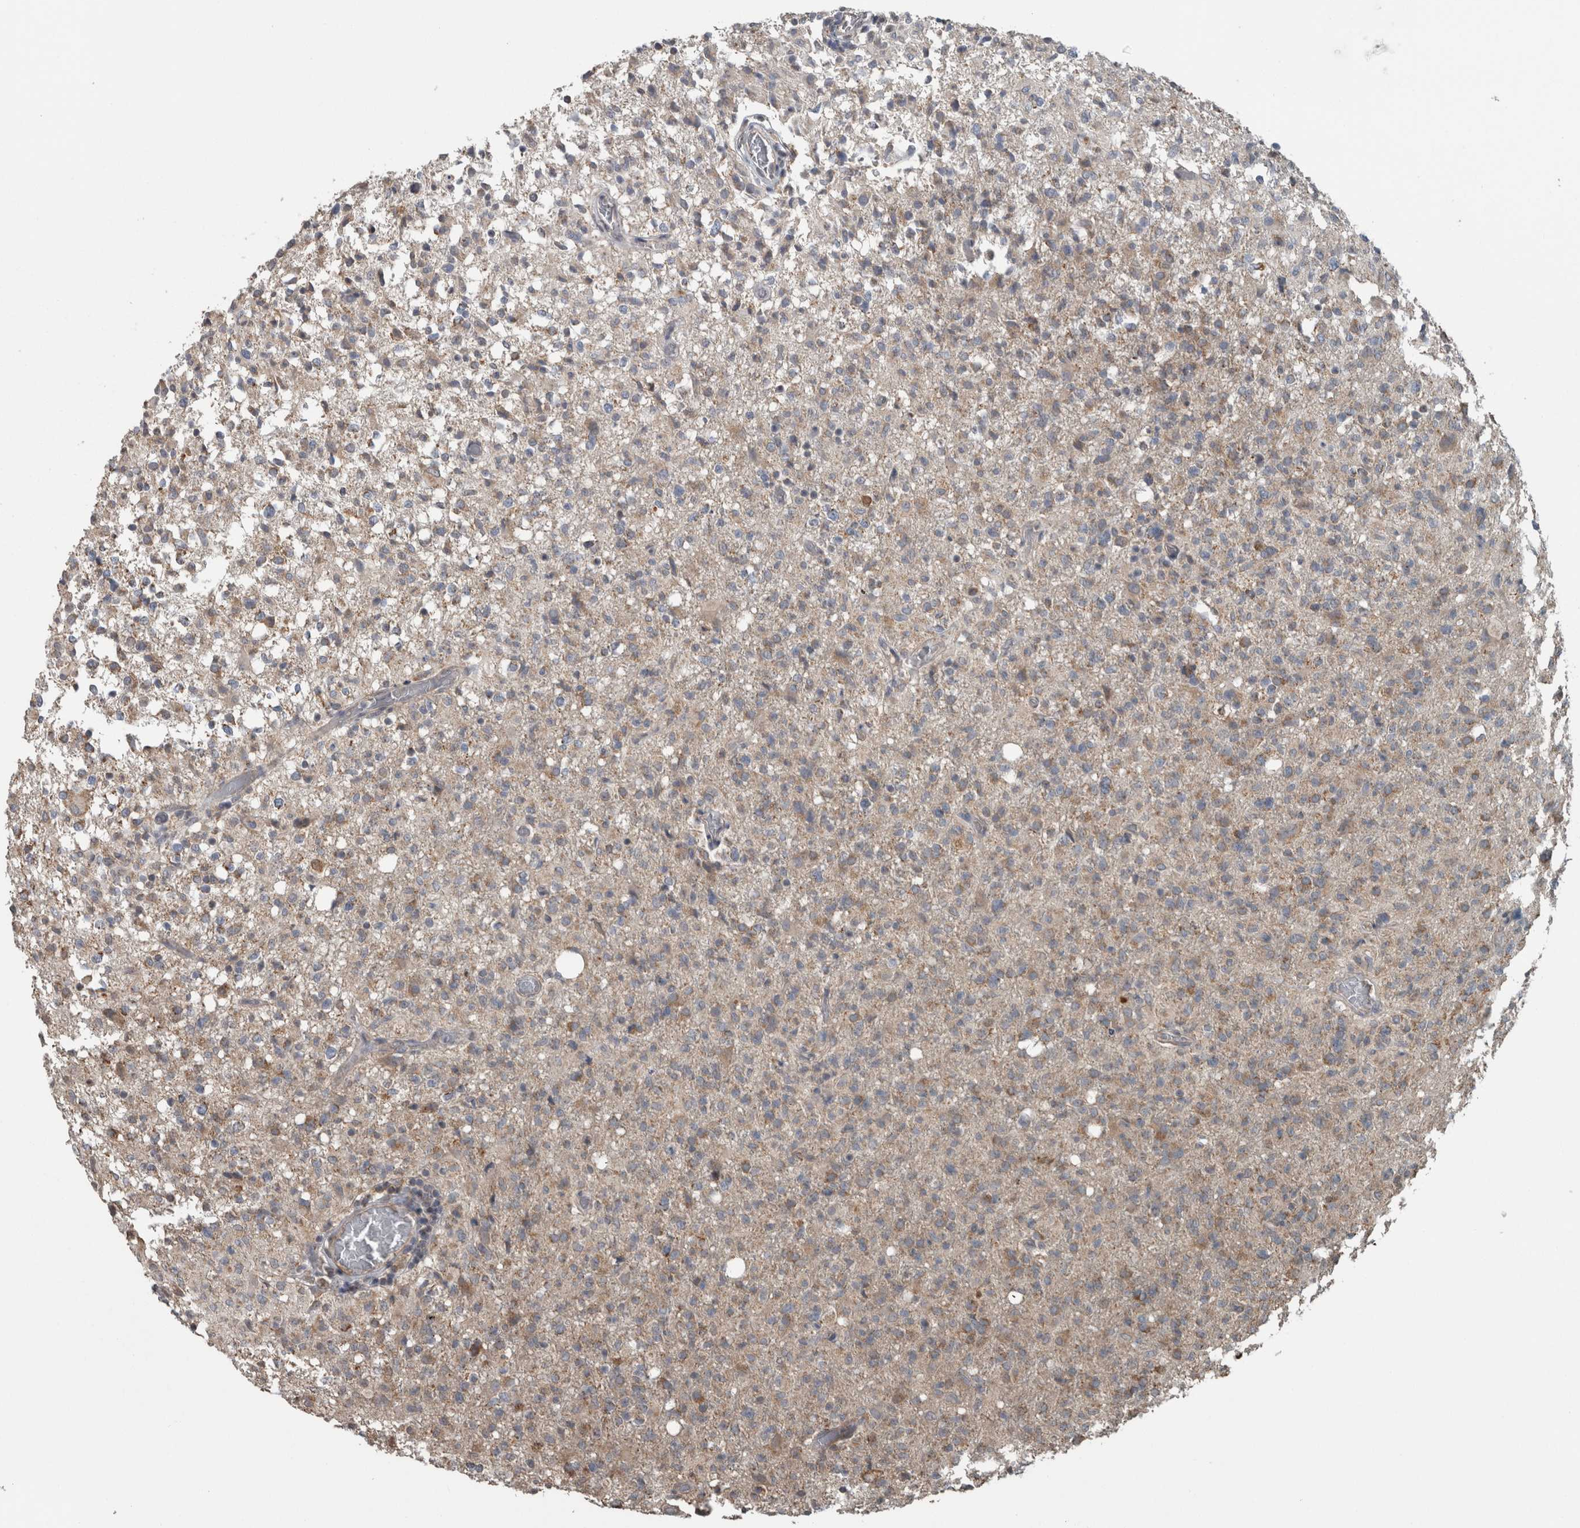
{"staining": {"intensity": "weak", "quantity": "25%-75%", "location": "cytoplasmic/membranous"}, "tissue": "glioma", "cell_type": "Tumor cells", "image_type": "cancer", "snomed": [{"axis": "morphology", "description": "Glioma, malignant, High grade"}, {"axis": "topography", "description": "Brain"}], "caption": "Immunohistochemistry (DAB (3,3'-diaminobenzidine)) staining of glioma exhibits weak cytoplasmic/membranous protein staining in about 25%-75% of tumor cells.", "gene": "ARMC1", "patient": {"sex": "female", "age": 57}}